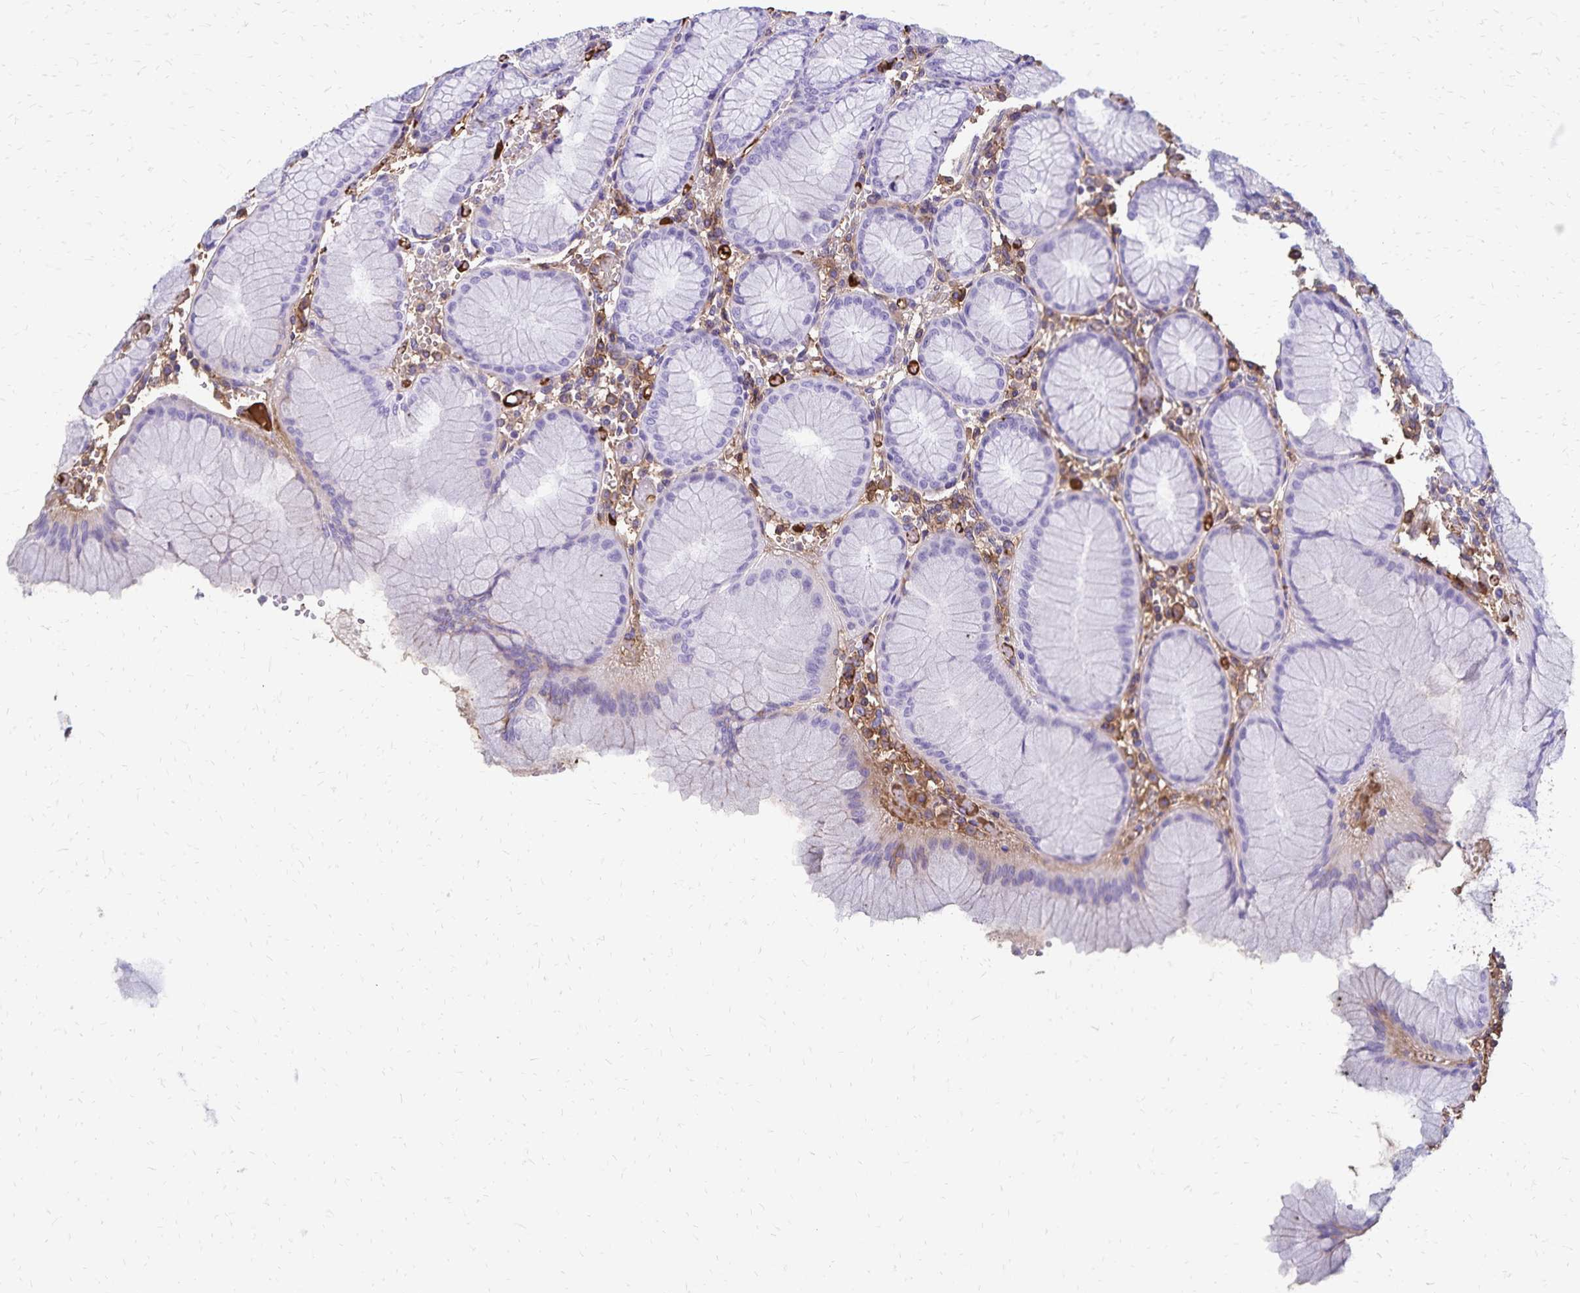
{"staining": {"intensity": "negative", "quantity": "none", "location": "none"}, "tissue": "stomach", "cell_type": "Glandular cells", "image_type": "normal", "snomed": [{"axis": "morphology", "description": "Normal tissue, NOS"}, {"axis": "topography", "description": "Stomach"}], "caption": "Glandular cells show no significant positivity in unremarkable stomach.", "gene": "CD27", "patient": {"sex": "female", "age": 57}}